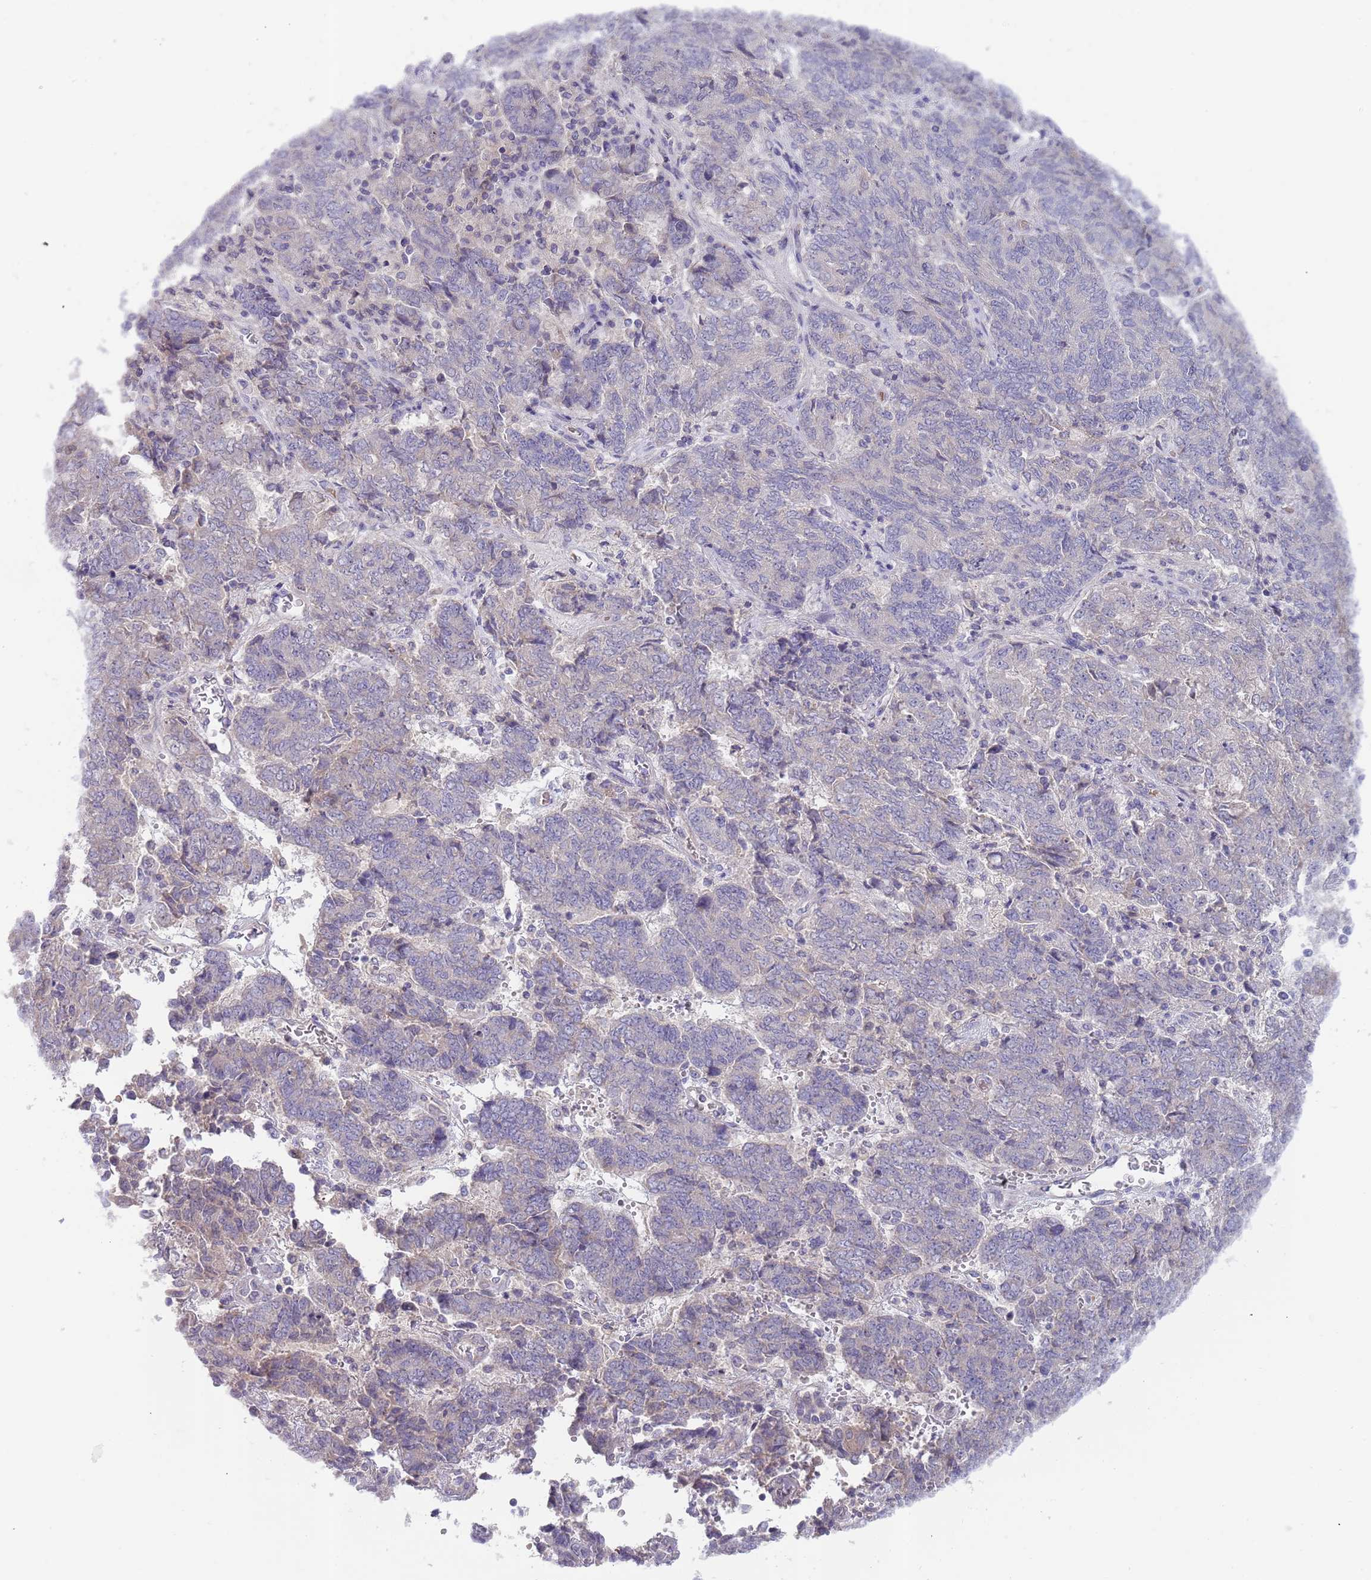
{"staining": {"intensity": "negative", "quantity": "none", "location": "none"}, "tissue": "endometrial cancer", "cell_type": "Tumor cells", "image_type": "cancer", "snomed": [{"axis": "morphology", "description": "Adenocarcinoma, NOS"}, {"axis": "topography", "description": "Endometrium"}], "caption": "Immunohistochemistry image of neoplastic tissue: human endometrial adenocarcinoma stained with DAB (3,3'-diaminobenzidine) reveals no significant protein expression in tumor cells. Brightfield microscopy of IHC stained with DAB (3,3'-diaminobenzidine) (brown) and hematoxylin (blue), captured at high magnification.", "gene": "PRAC1", "patient": {"sex": "female", "age": 80}}